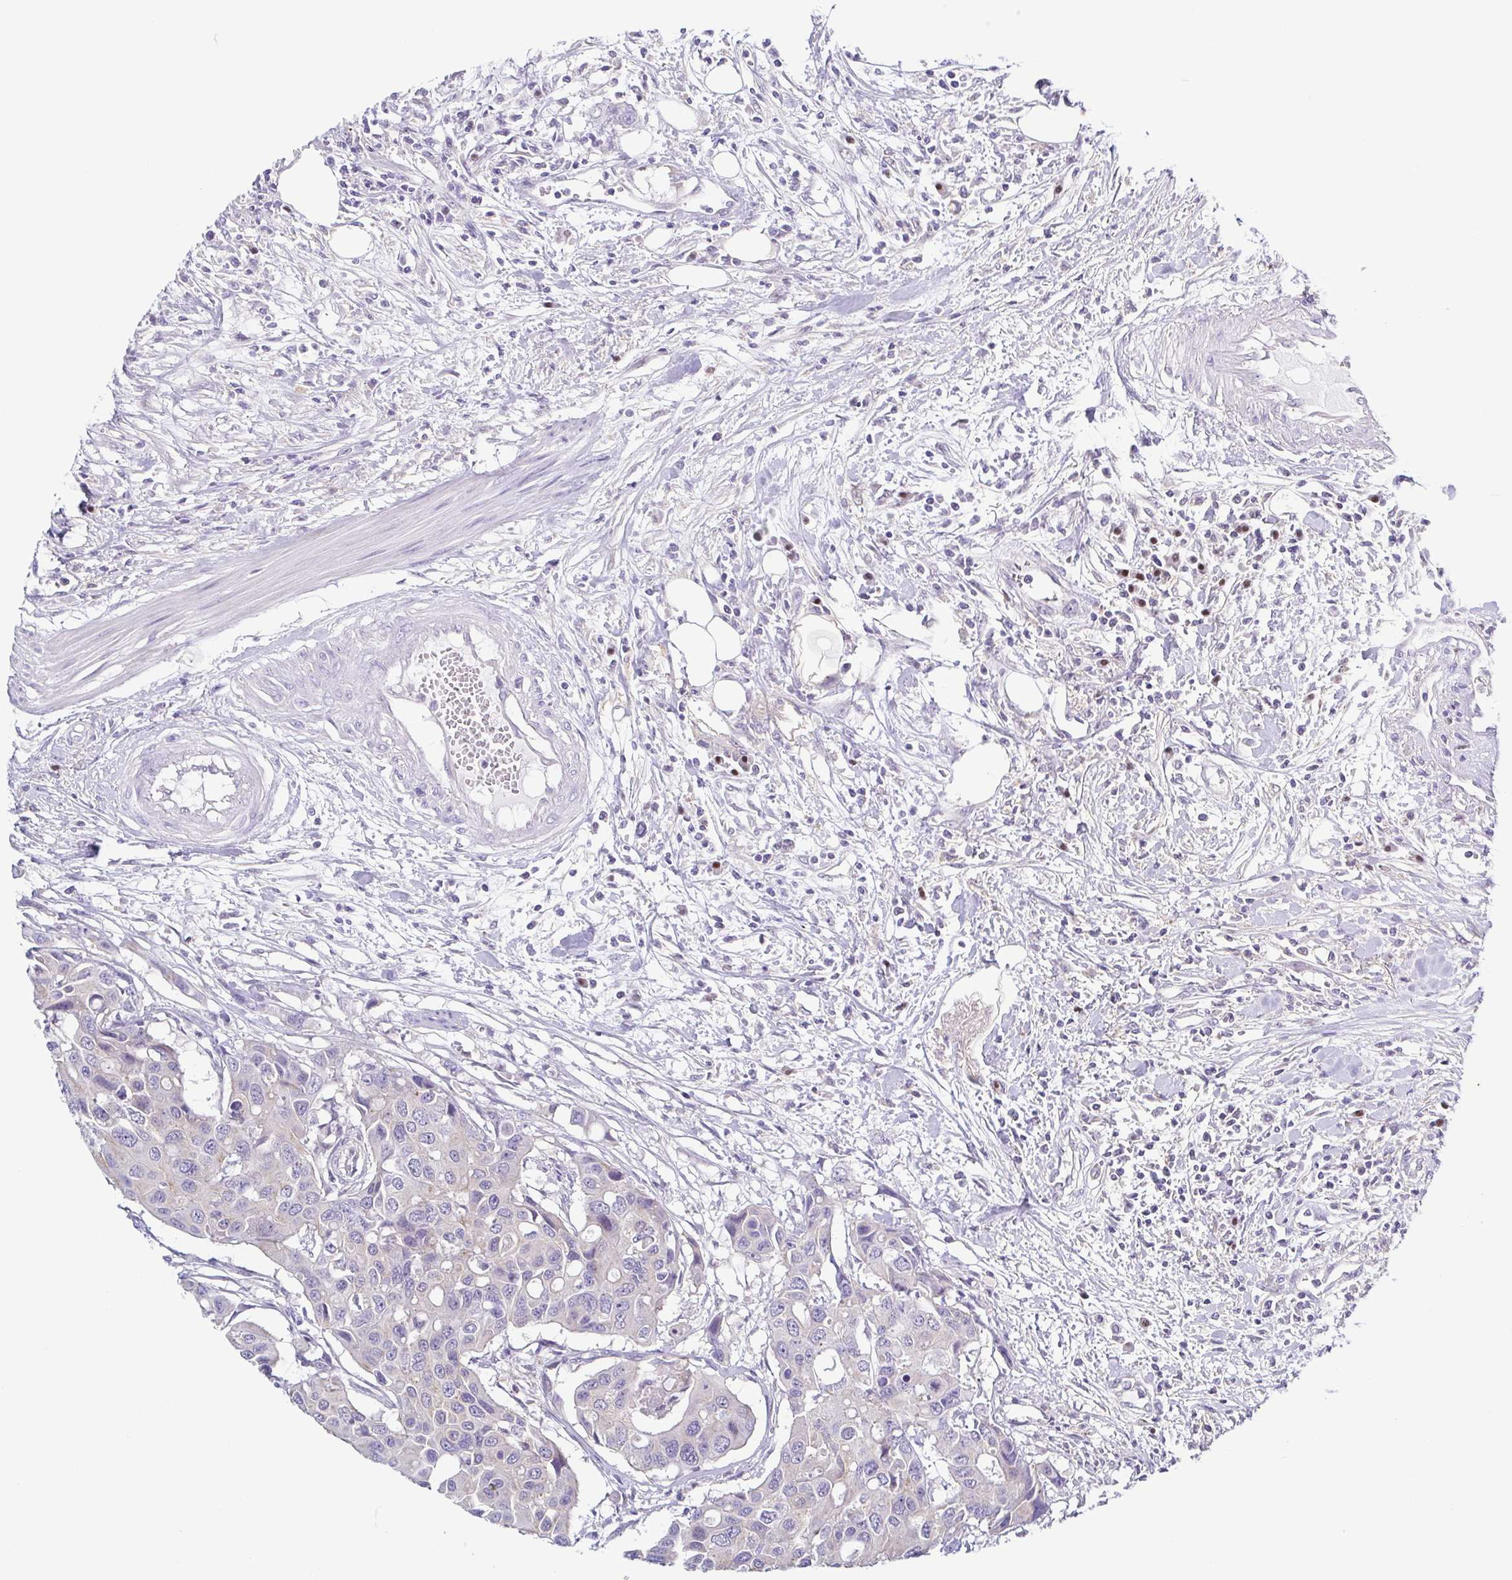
{"staining": {"intensity": "negative", "quantity": "none", "location": "none"}, "tissue": "colorectal cancer", "cell_type": "Tumor cells", "image_type": "cancer", "snomed": [{"axis": "morphology", "description": "Adenocarcinoma, NOS"}, {"axis": "topography", "description": "Colon"}], "caption": "Human colorectal cancer (adenocarcinoma) stained for a protein using IHC exhibits no expression in tumor cells.", "gene": "UBE2Q1", "patient": {"sex": "male", "age": 77}}